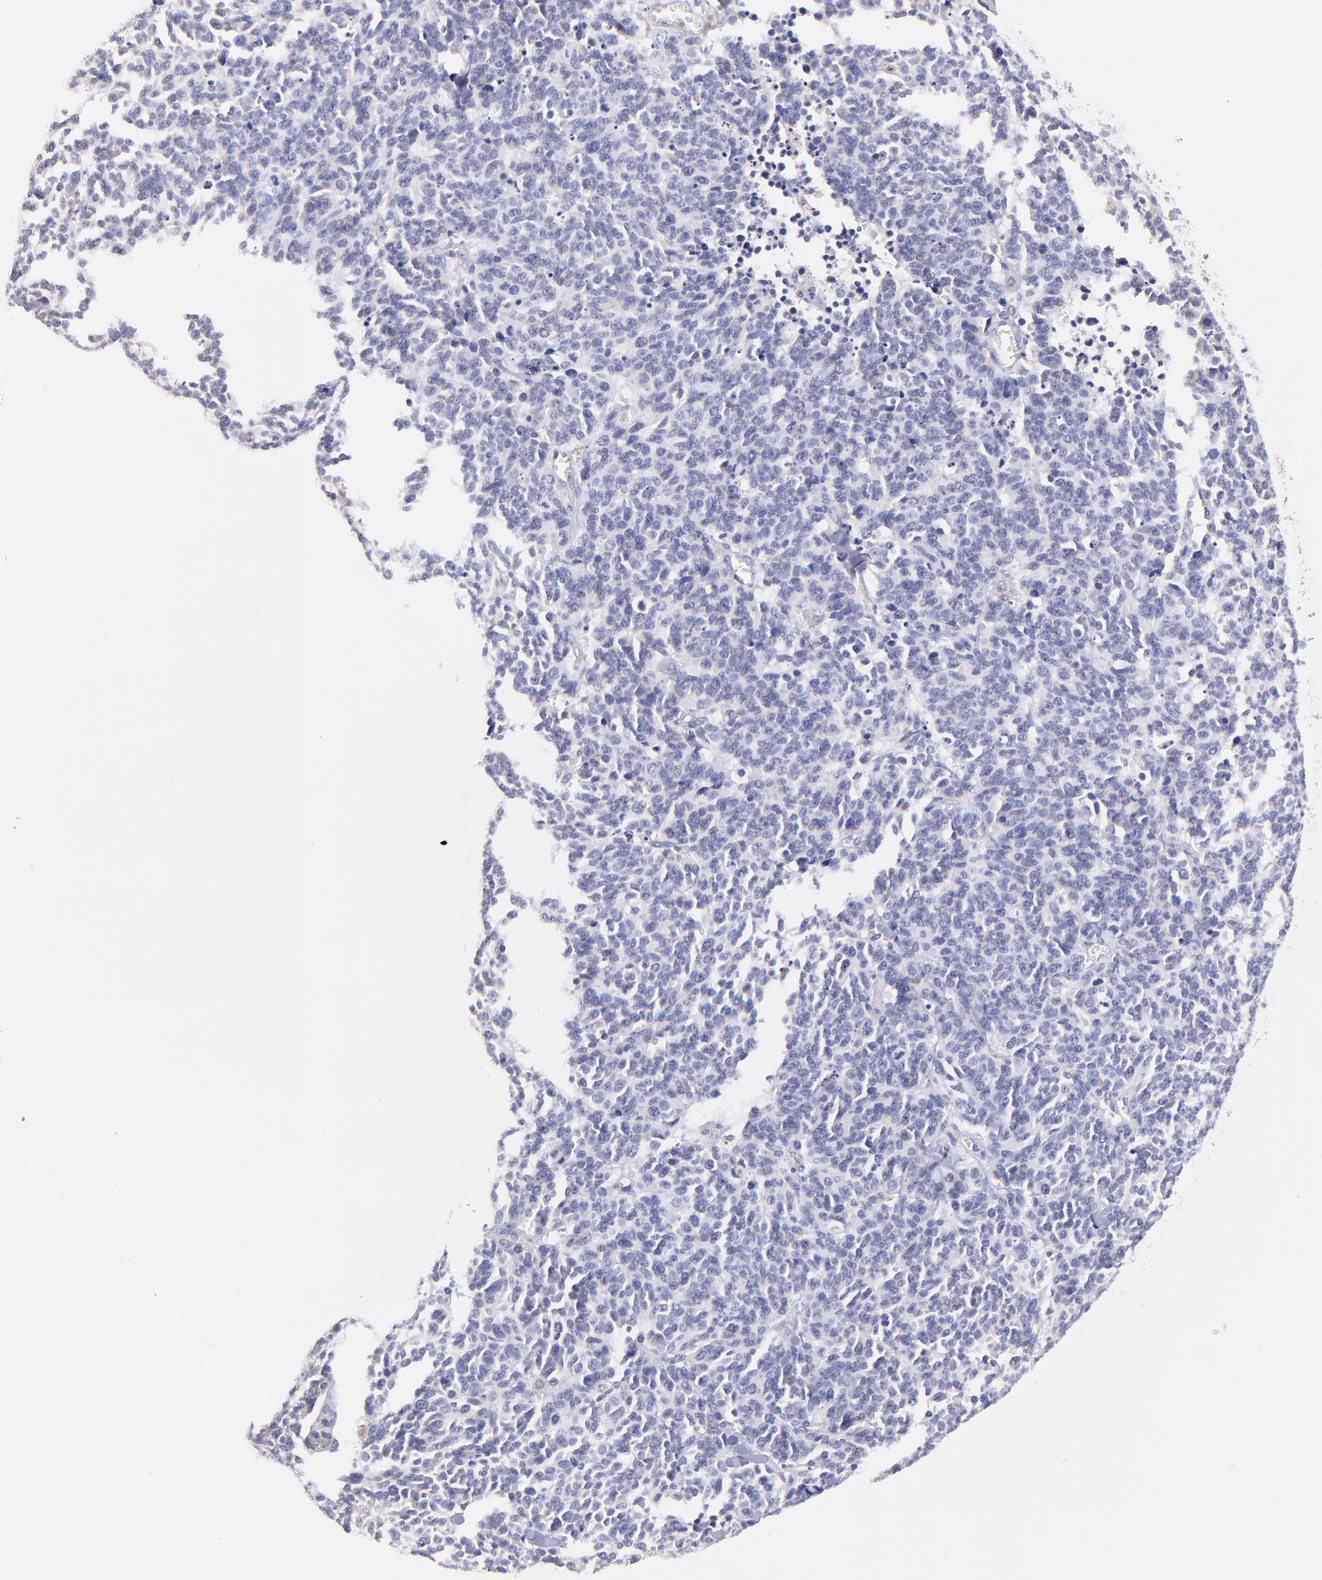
{"staining": {"intensity": "negative", "quantity": "none", "location": "none"}, "tissue": "lung cancer", "cell_type": "Tumor cells", "image_type": "cancer", "snomed": [{"axis": "morphology", "description": "Neoplasm, malignant, NOS"}, {"axis": "topography", "description": "Lung"}], "caption": "There is no significant expression in tumor cells of malignant neoplasm (lung).", "gene": "PREX1", "patient": {"sex": "female", "age": 58}}